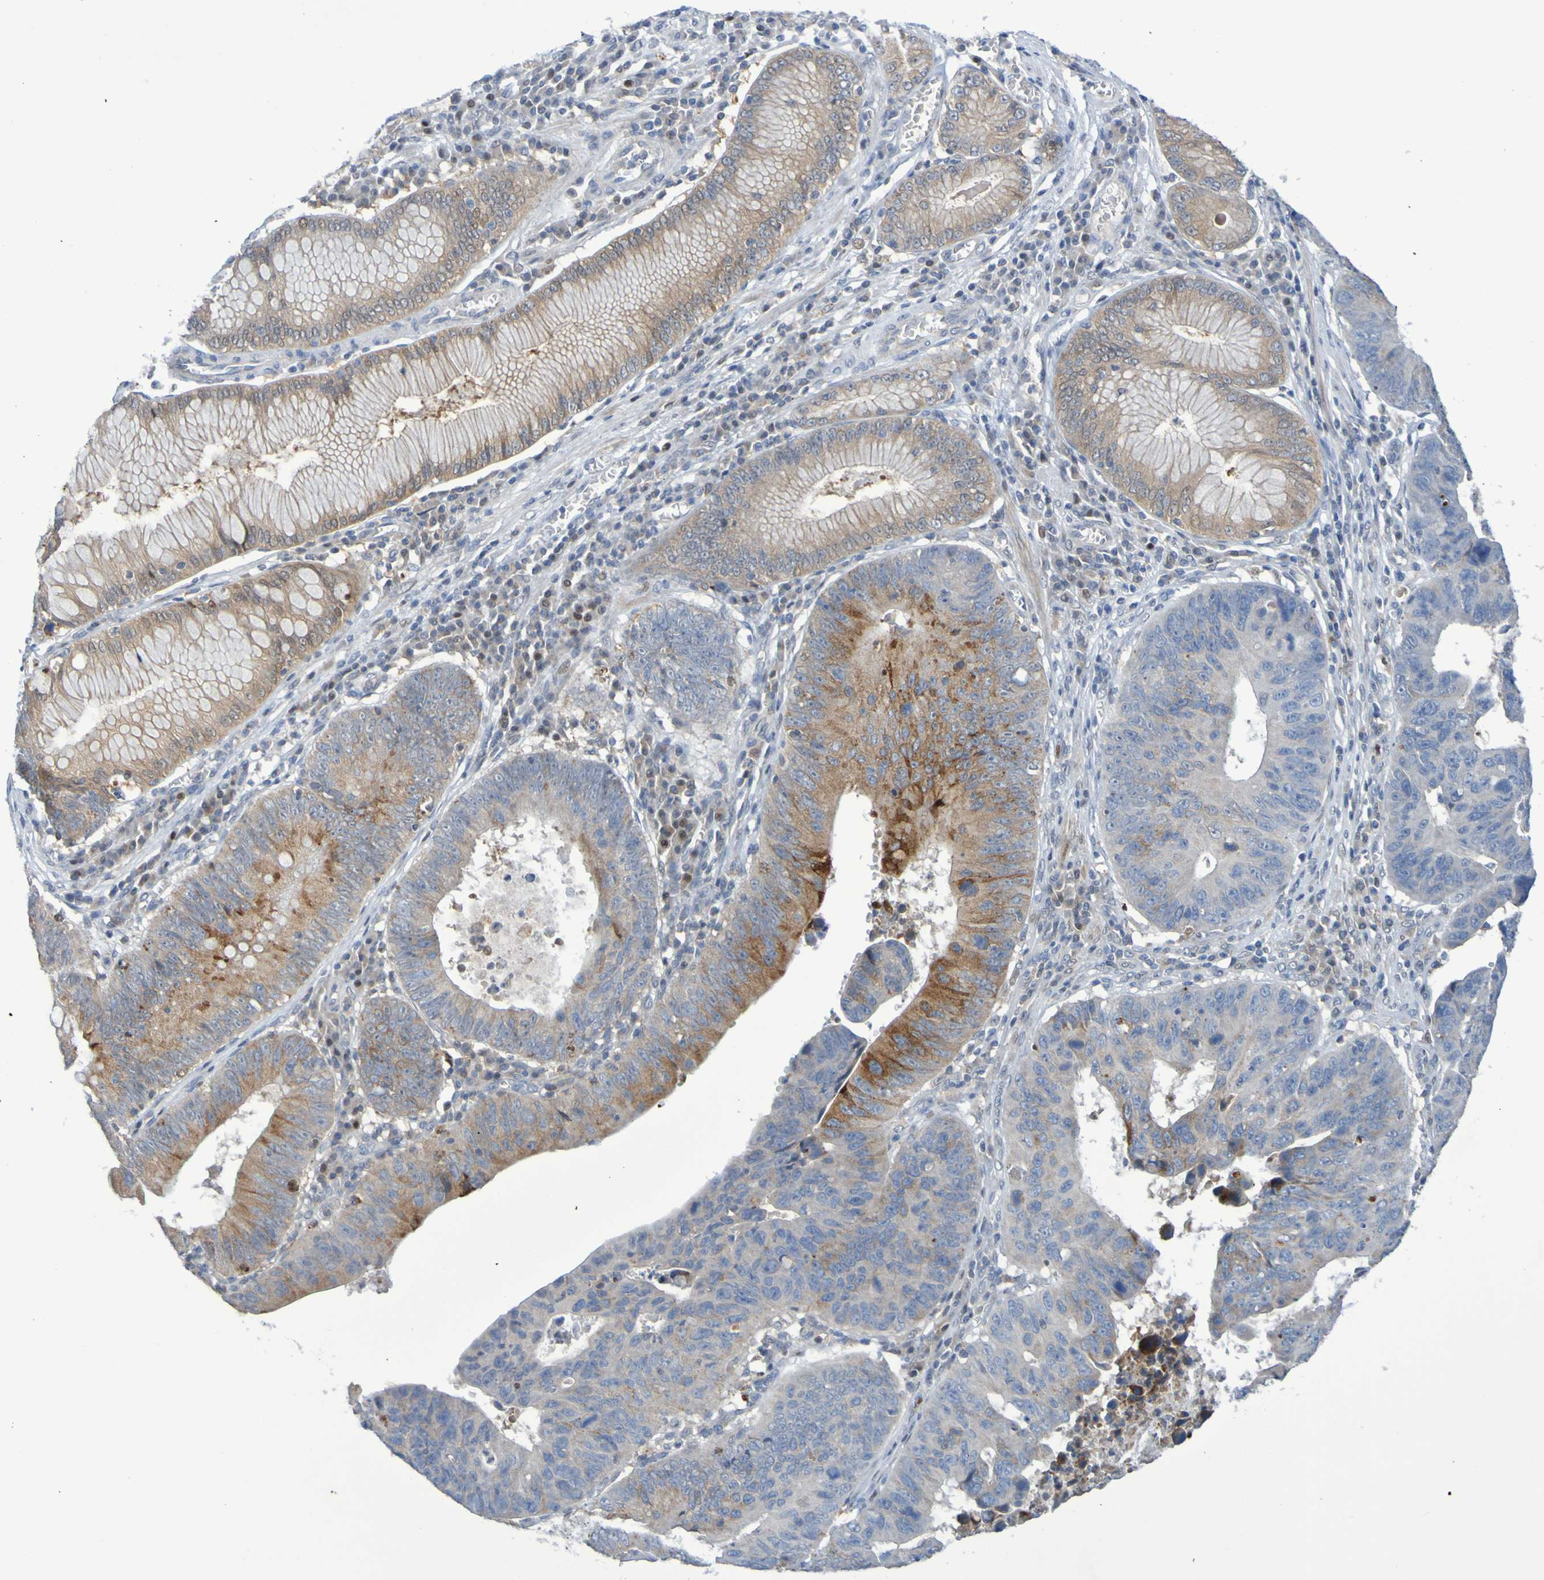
{"staining": {"intensity": "moderate", "quantity": "25%-75%", "location": "cytoplasmic/membranous"}, "tissue": "stomach cancer", "cell_type": "Tumor cells", "image_type": "cancer", "snomed": [{"axis": "morphology", "description": "Adenocarcinoma, NOS"}, {"axis": "topography", "description": "Stomach"}], "caption": "This micrograph demonstrates stomach adenocarcinoma stained with immunohistochemistry (IHC) to label a protein in brown. The cytoplasmic/membranous of tumor cells show moderate positivity for the protein. Nuclei are counter-stained blue.", "gene": "FBP2", "patient": {"sex": "male", "age": 59}}